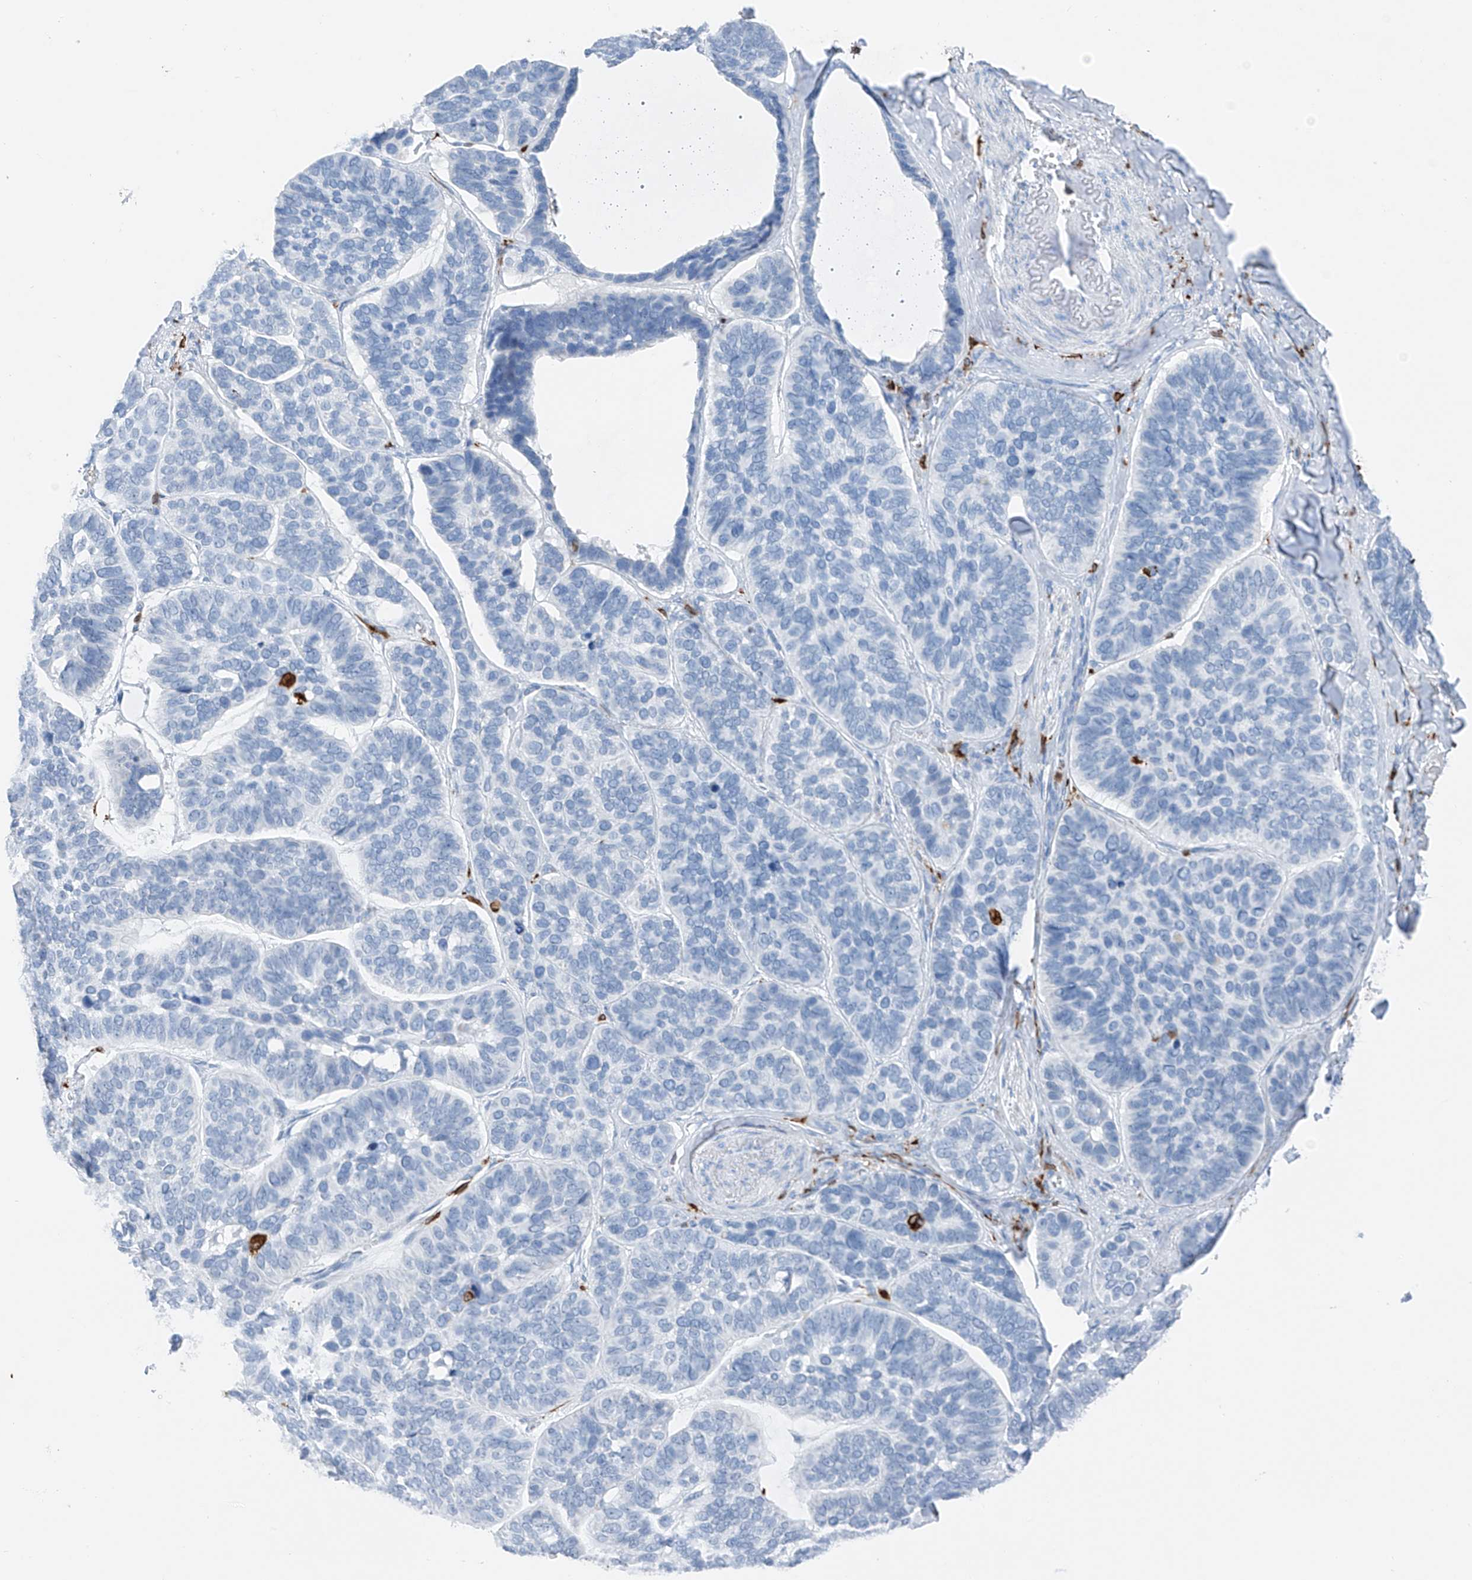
{"staining": {"intensity": "negative", "quantity": "none", "location": "none"}, "tissue": "skin cancer", "cell_type": "Tumor cells", "image_type": "cancer", "snomed": [{"axis": "morphology", "description": "Basal cell carcinoma"}, {"axis": "topography", "description": "Skin"}], "caption": "Tumor cells are negative for brown protein staining in skin cancer (basal cell carcinoma).", "gene": "TBXAS1", "patient": {"sex": "male", "age": 62}}